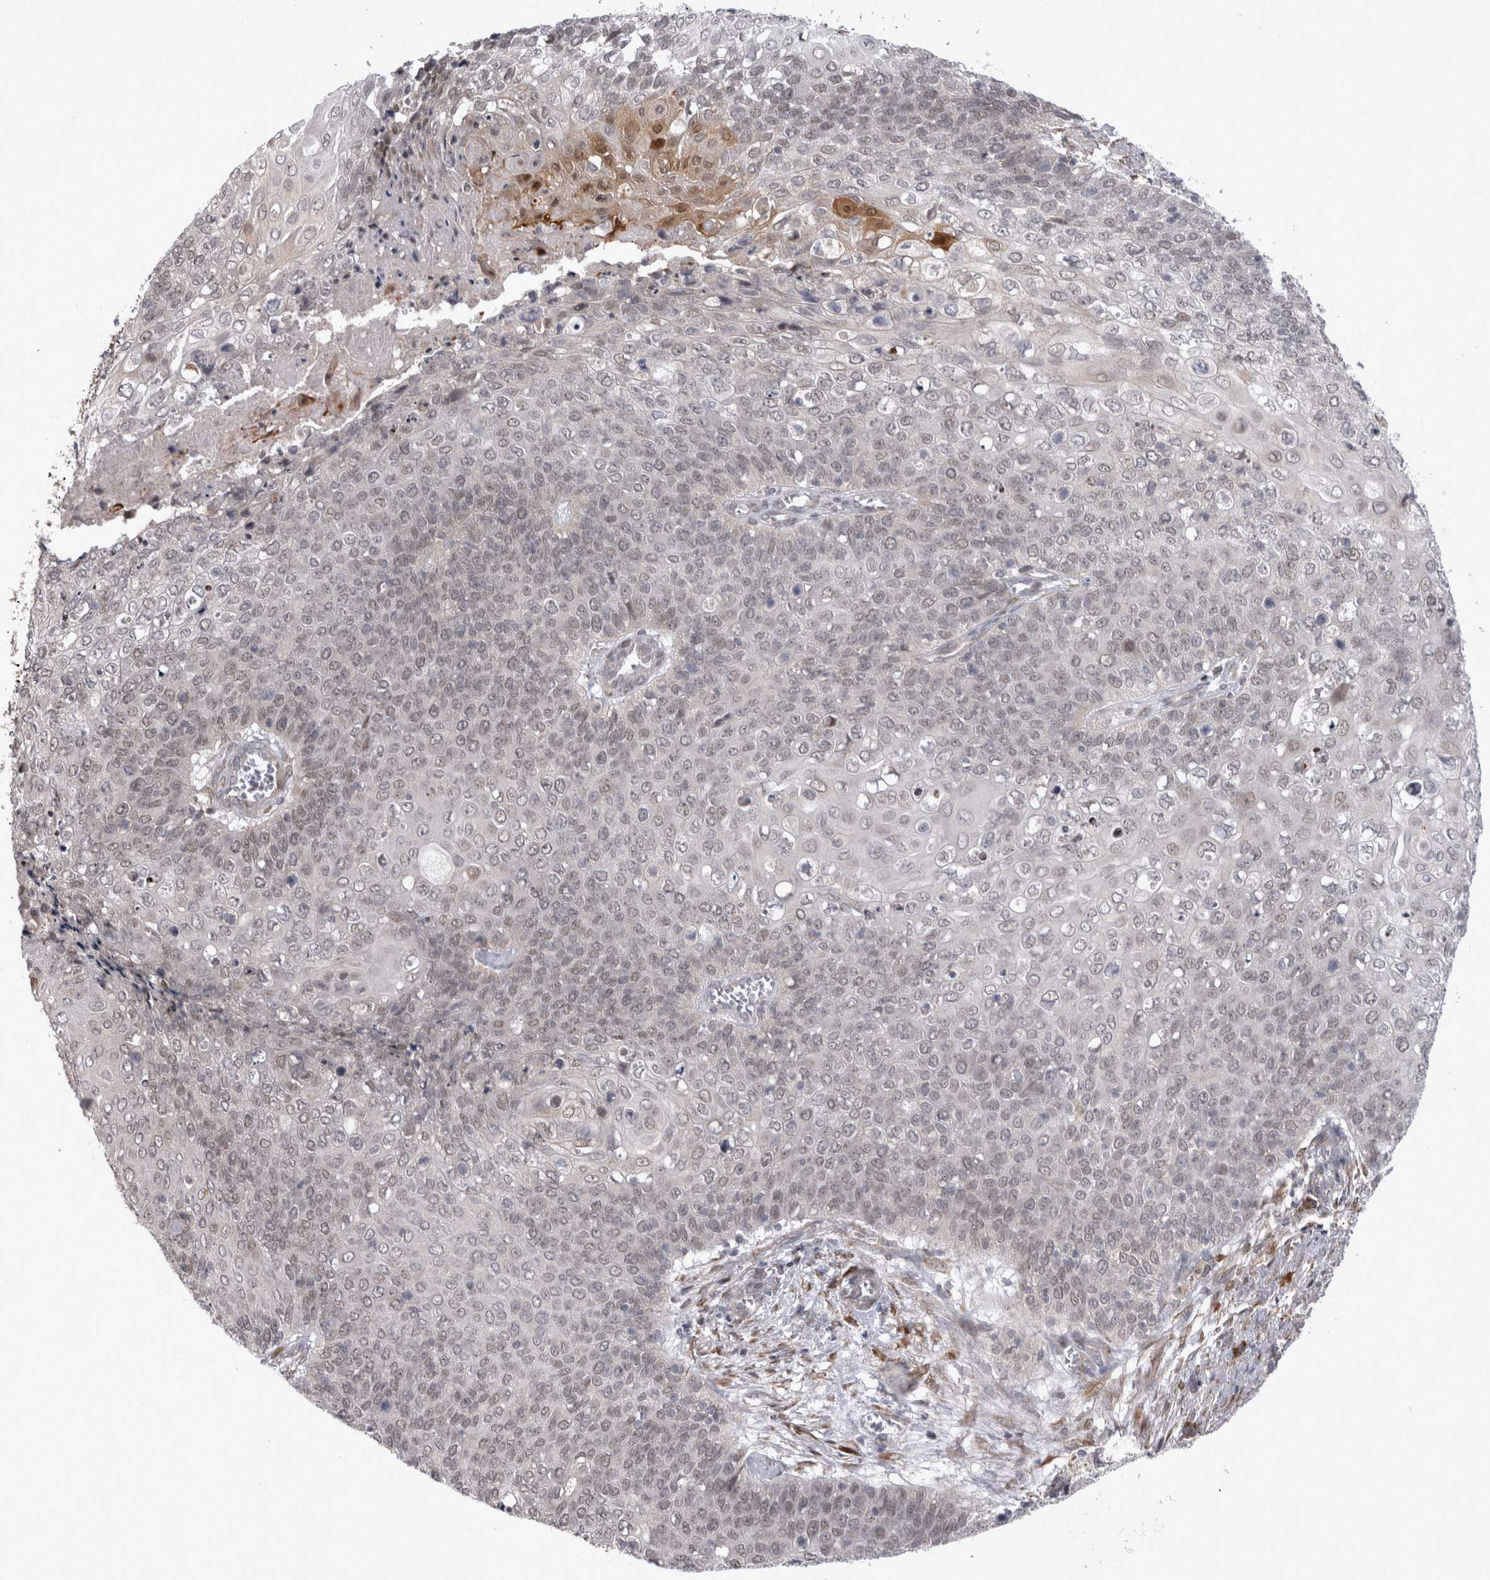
{"staining": {"intensity": "weak", "quantity": "<25%", "location": "cytoplasmic/membranous,nuclear"}, "tissue": "cervical cancer", "cell_type": "Tumor cells", "image_type": "cancer", "snomed": [{"axis": "morphology", "description": "Squamous cell carcinoma, NOS"}, {"axis": "topography", "description": "Cervix"}], "caption": "The micrograph demonstrates no significant positivity in tumor cells of squamous cell carcinoma (cervical). (DAB immunohistochemistry (IHC) visualized using brightfield microscopy, high magnification).", "gene": "CHIC2", "patient": {"sex": "female", "age": 39}}